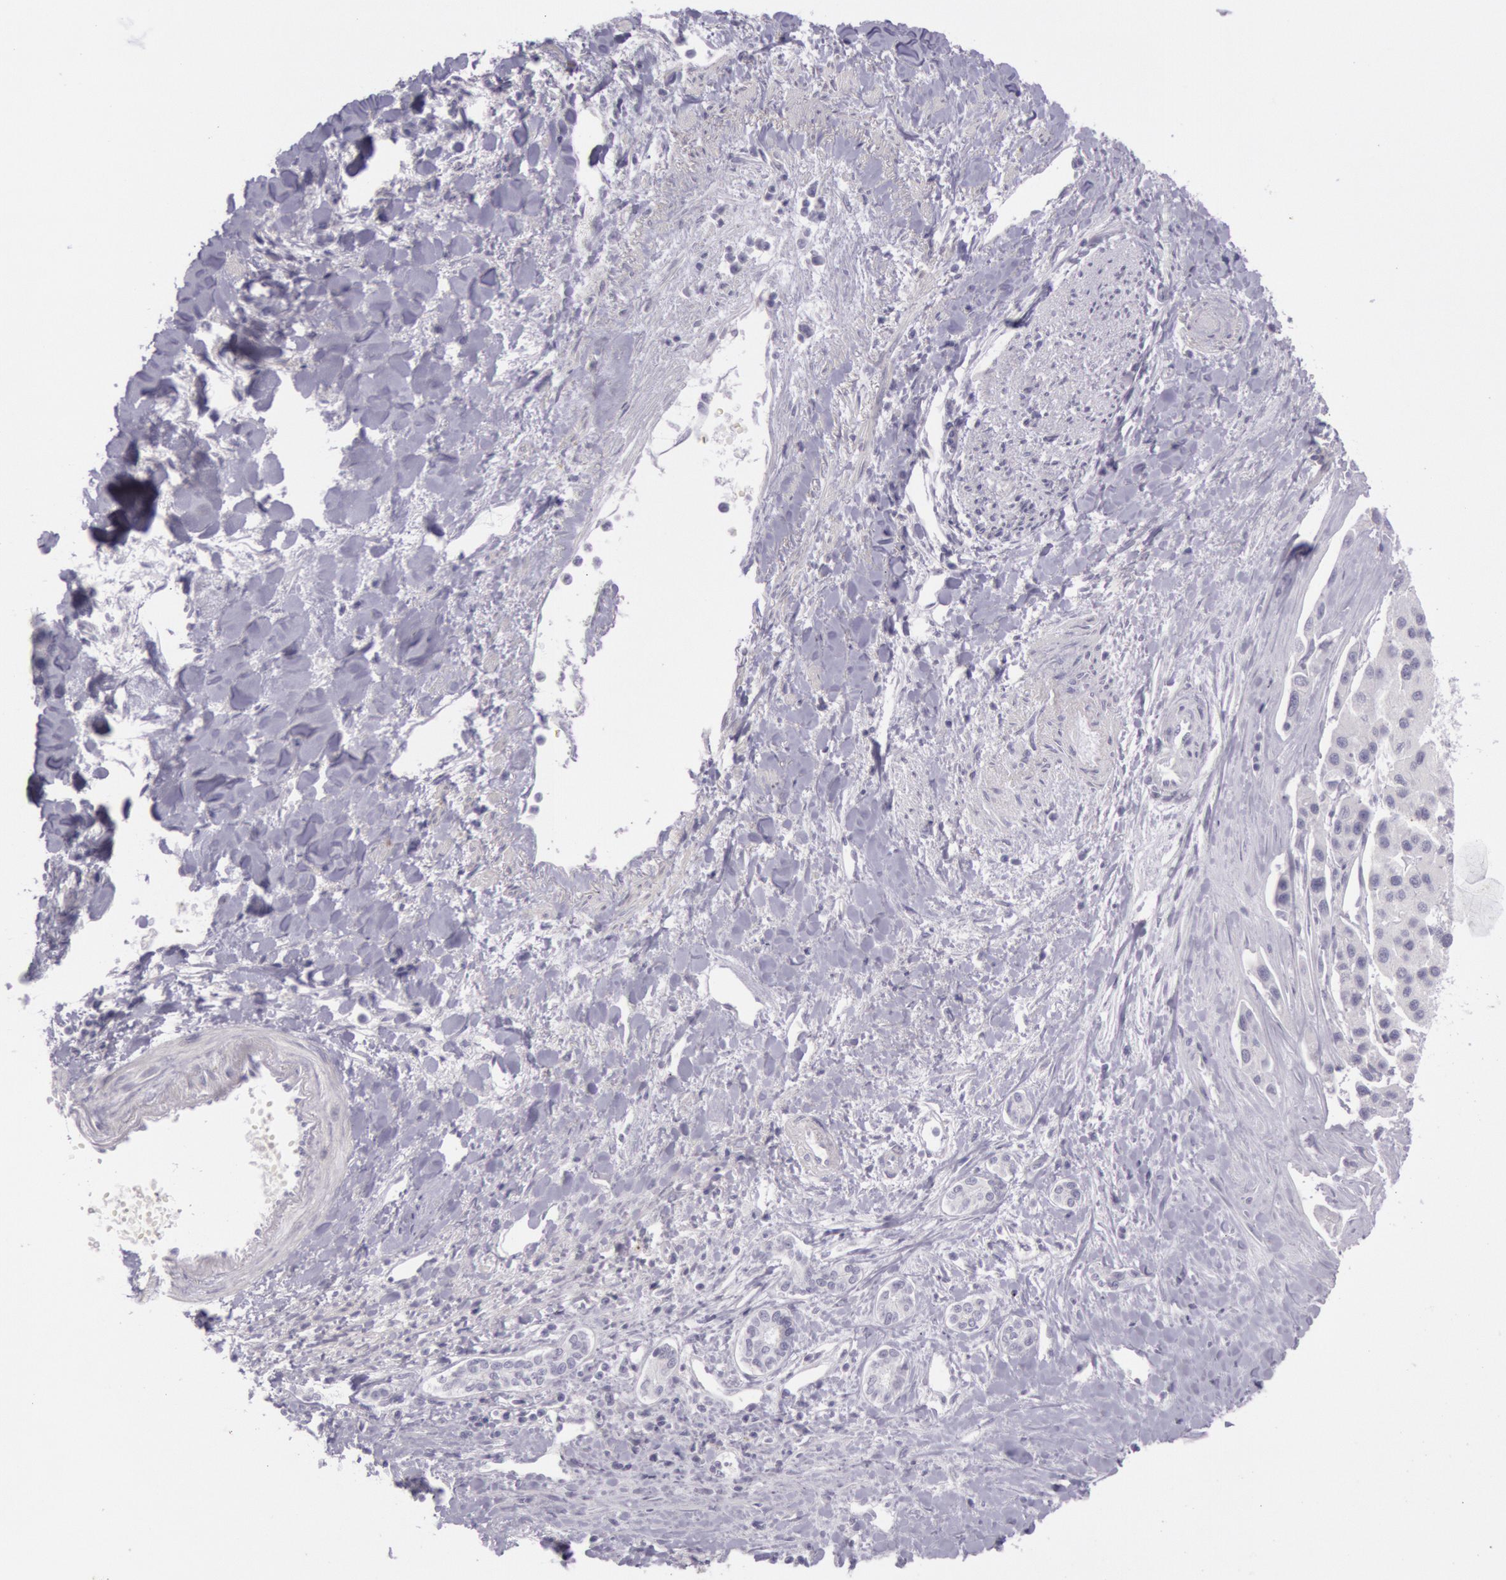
{"staining": {"intensity": "negative", "quantity": "none", "location": "none"}, "tissue": "liver cancer", "cell_type": "Tumor cells", "image_type": "cancer", "snomed": [{"axis": "morphology", "description": "Carcinoma, Hepatocellular, NOS"}, {"axis": "topography", "description": "Liver"}], "caption": "Photomicrograph shows no protein expression in tumor cells of liver cancer (hepatocellular carcinoma) tissue.", "gene": "CKB", "patient": {"sex": "female", "age": 85}}